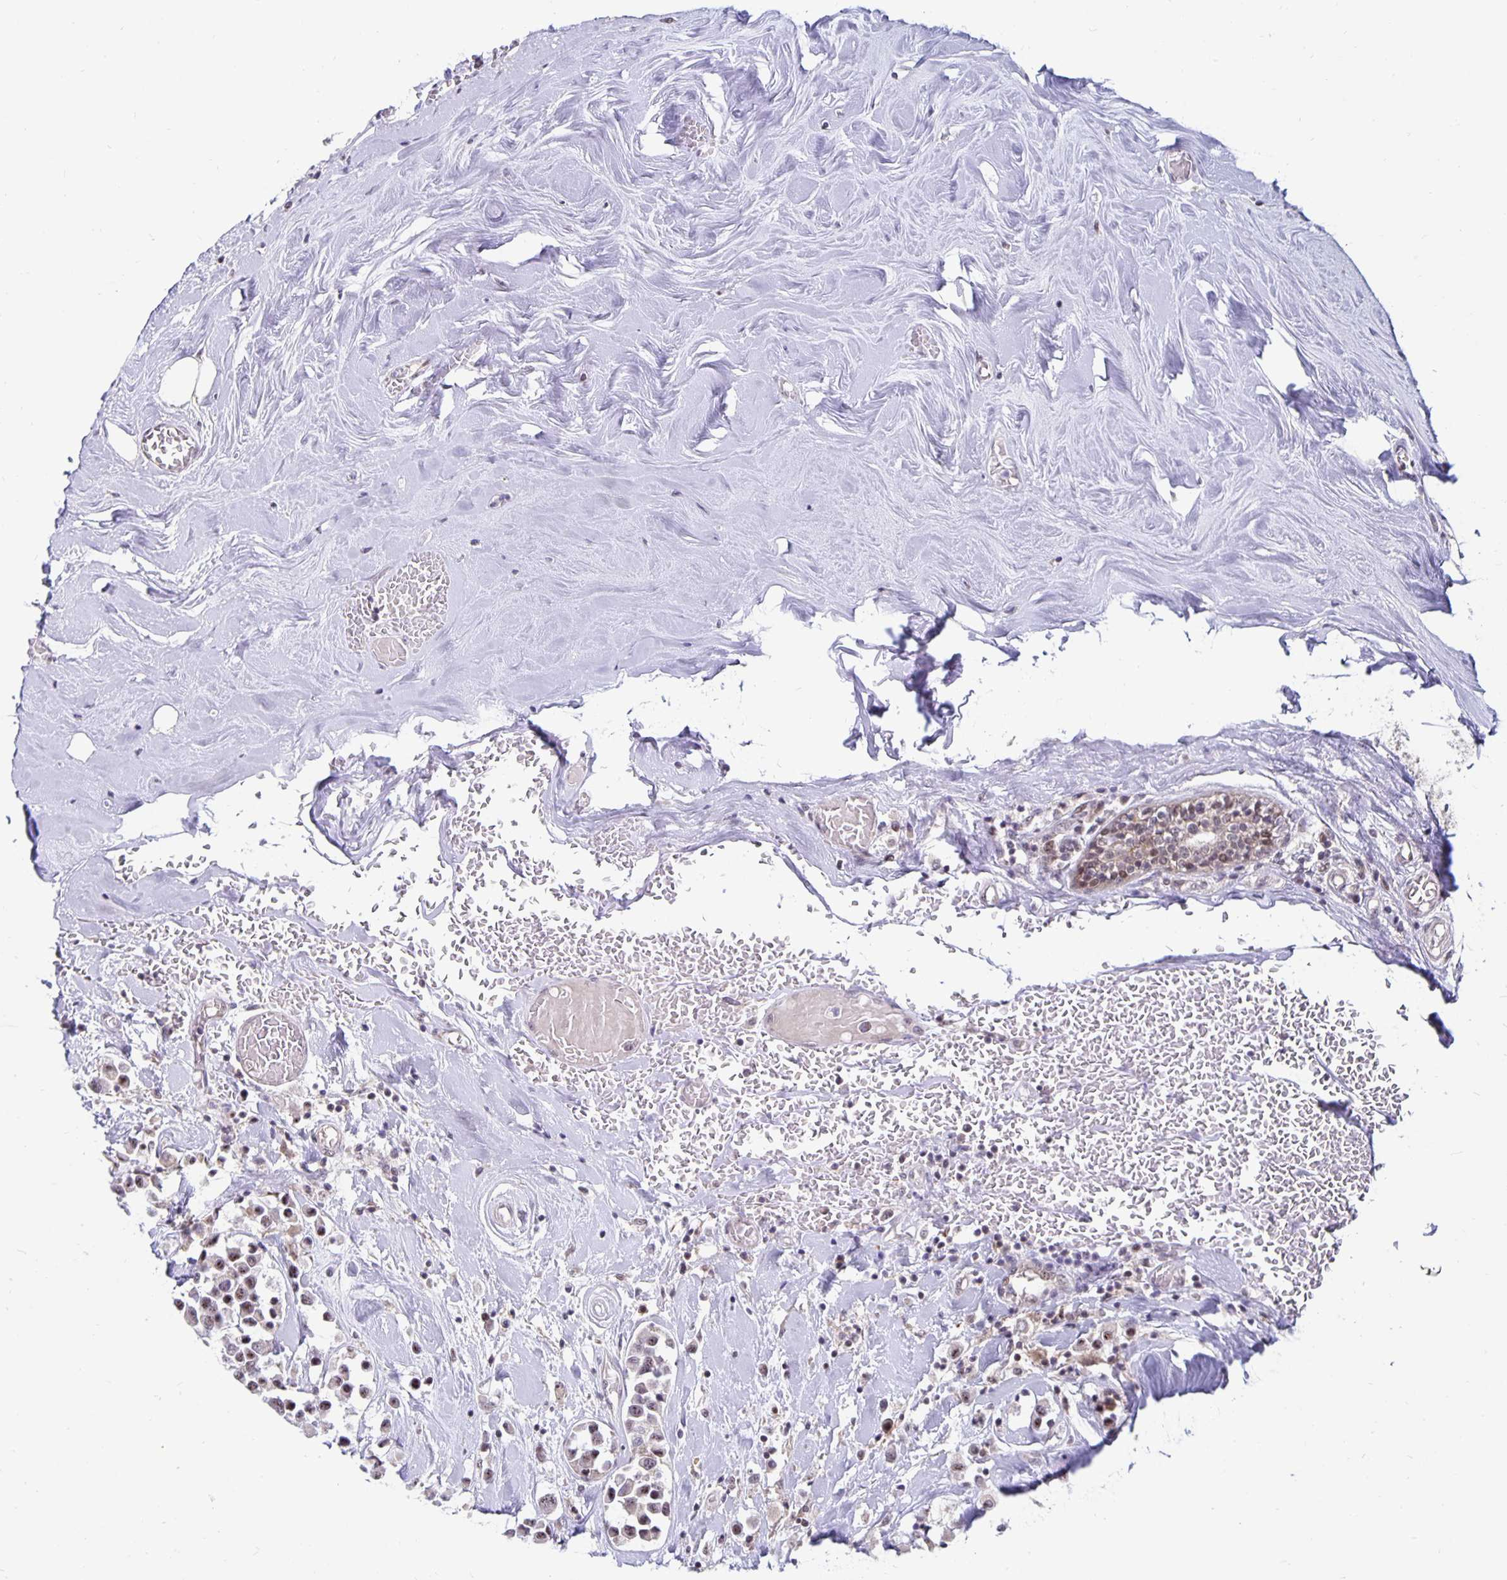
{"staining": {"intensity": "weak", "quantity": ">75%", "location": "nuclear"}, "tissue": "breast cancer", "cell_type": "Tumor cells", "image_type": "cancer", "snomed": [{"axis": "morphology", "description": "Duct carcinoma"}, {"axis": "topography", "description": "Breast"}], "caption": "Weak nuclear expression is appreciated in about >75% of tumor cells in breast cancer. The staining was performed using DAB (3,3'-diaminobenzidine) to visualize the protein expression in brown, while the nuclei were stained in blue with hematoxylin (Magnification: 20x).", "gene": "EXOC6B", "patient": {"sex": "female", "age": 61}}